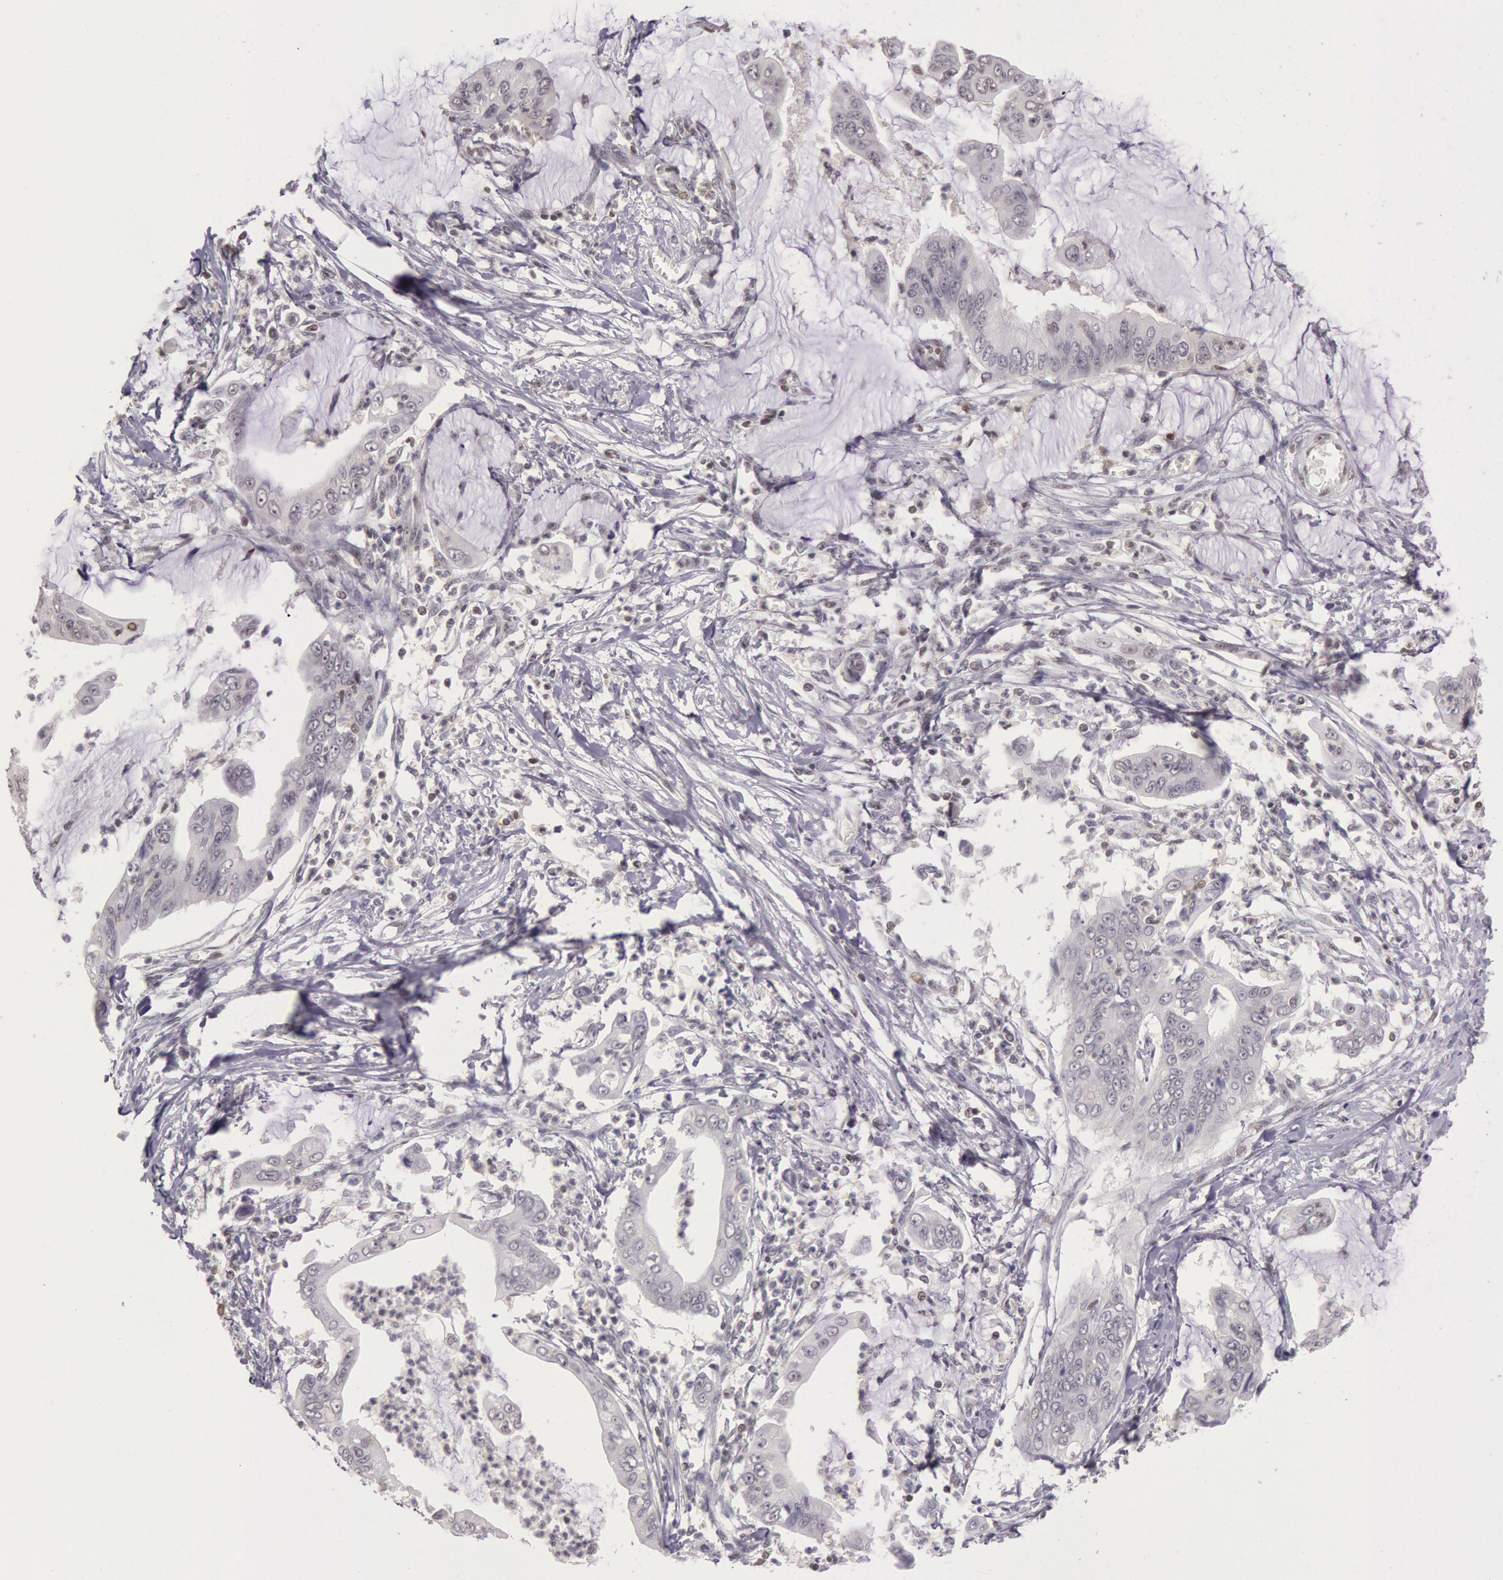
{"staining": {"intensity": "weak", "quantity": "25%-75%", "location": "nuclear"}, "tissue": "stomach cancer", "cell_type": "Tumor cells", "image_type": "cancer", "snomed": [{"axis": "morphology", "description": "Adenocarcinoma, NOS"}, {"axis": "topography", "description": "Stomach, upper"}], "caption": "There is low levels of weak nuclear expression in tumor cells of stomach adenocarcinoma, as demonstrated by immunohistochemical staining (brown color).", "gene": "ESS2", "patient": {"sex": "male", "age": 80}}